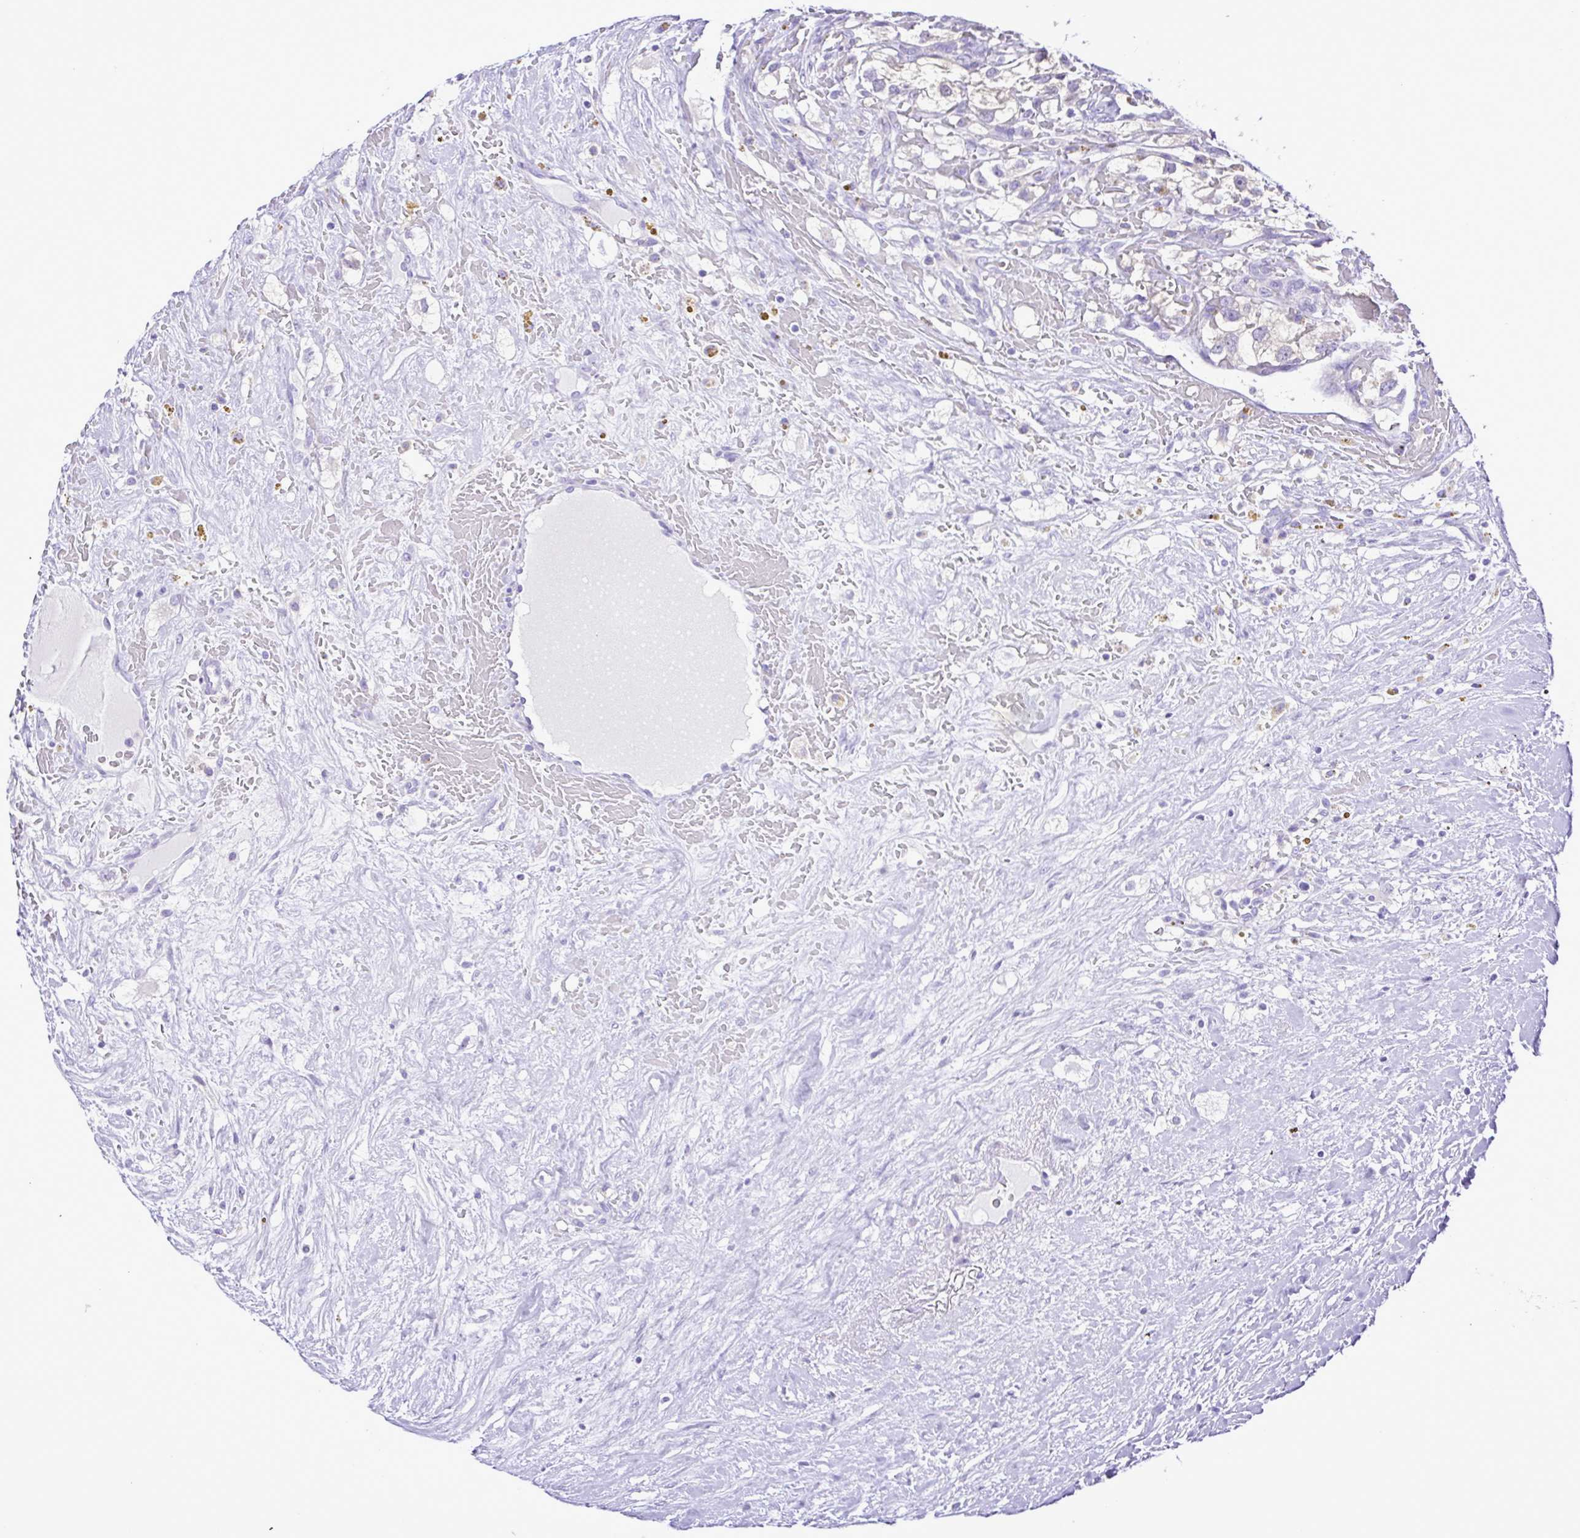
{"staining": {"intensity": "negative", "quantity": "none", "location": "none"}, "tissue": "renal cancer", "cell_type": "Tumor cells", "image_type": "cancer", "snomed": [{"axis": "morphology", "description": "Adenocarcinoma, NOS"}, {"axis": "topography", "description": "Kidney"}], "caption": "Immunohistochemistry histopathology image of neoplastic tissue: renal adenocarcinoma stained with DAB (3,3'-diaminobenzidine) exhibits no significant protein staining in tumor cells.", "gene": "SYT1", "patient": {"sex": "male", "age": 59}}